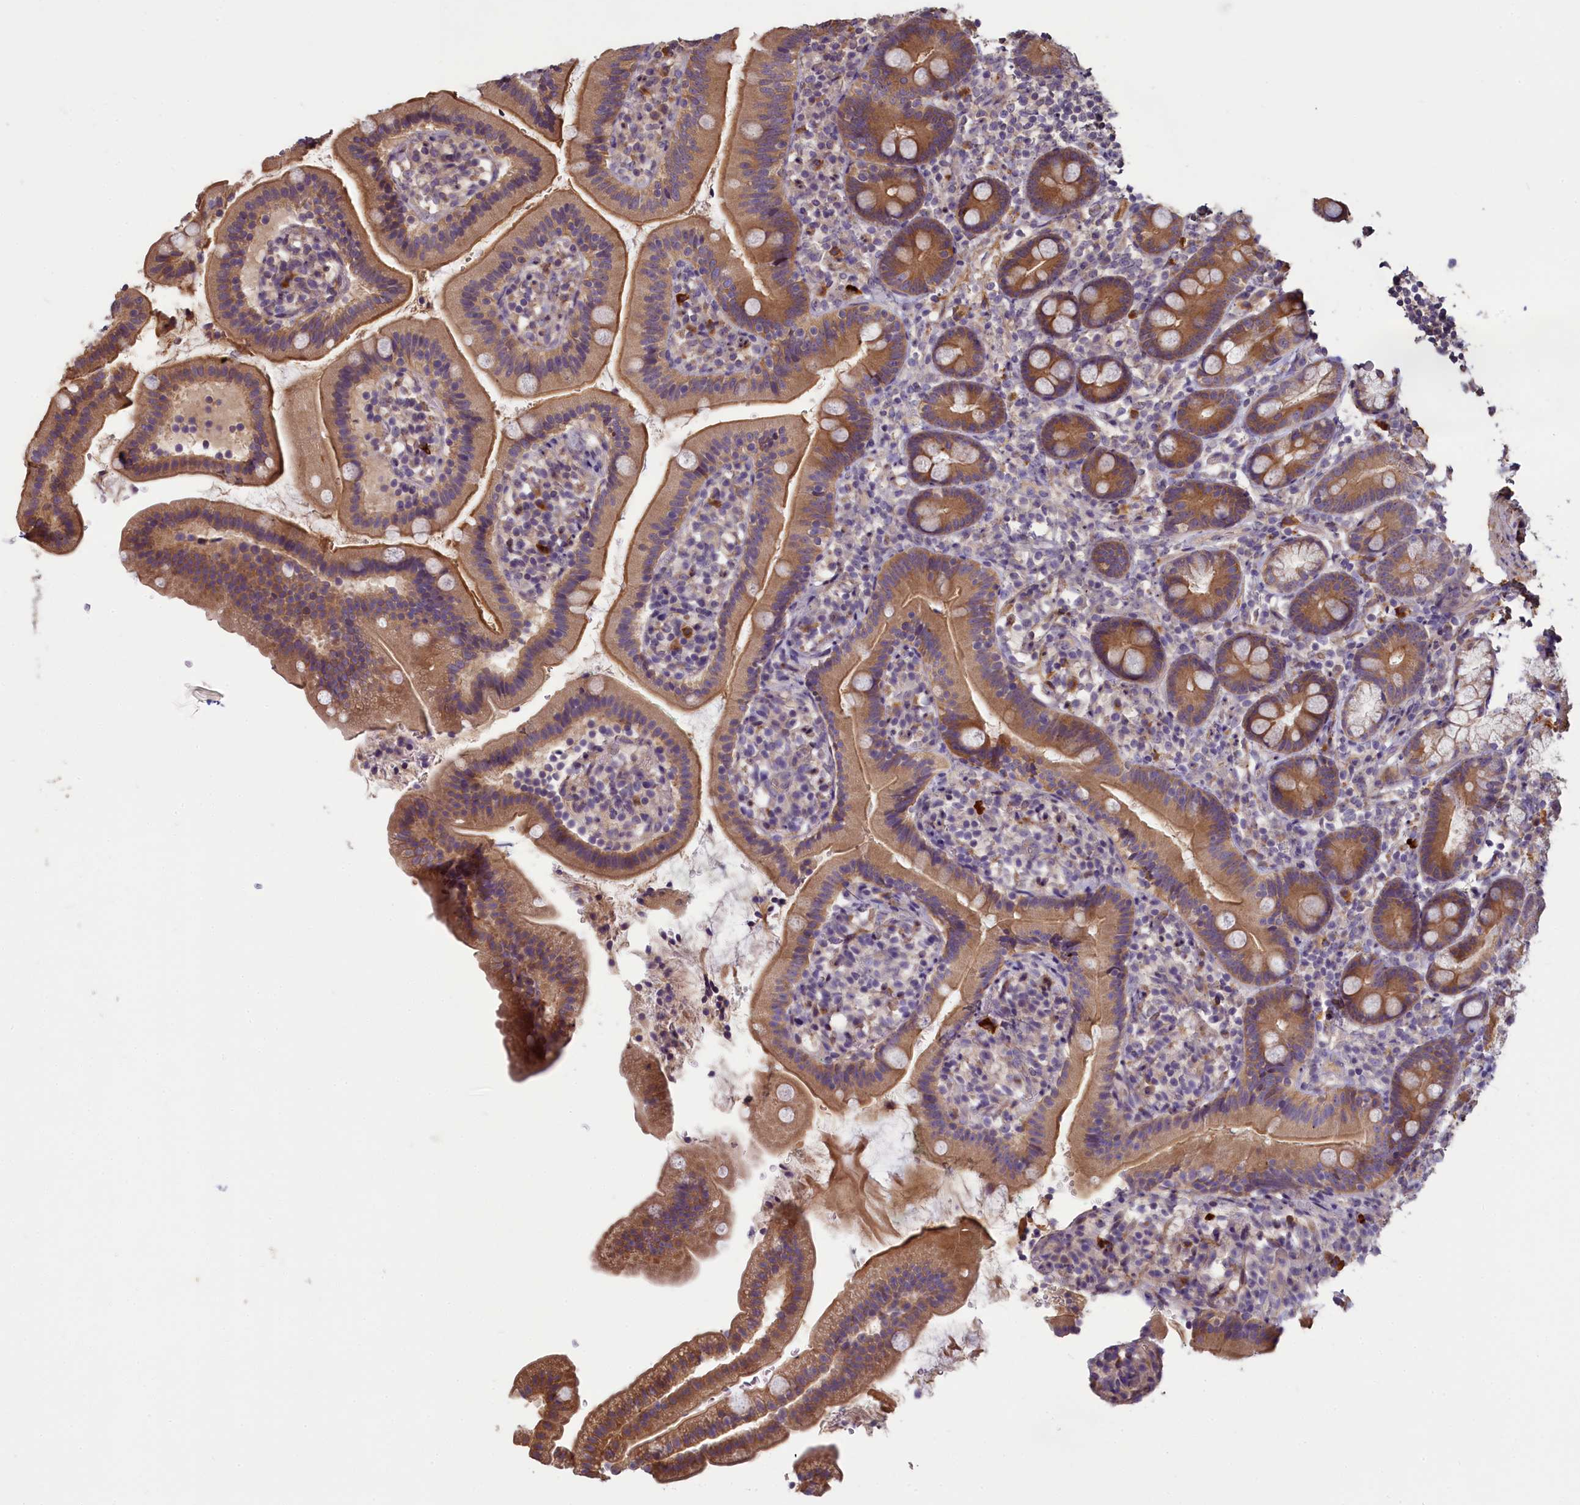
{"staining": {"intensity": "moderate", "quantity": ">75%", "location": "cytoplasmic/membranous"}, "tissue": "duodenum", "cell_type": "Glandular cells", "image_type": "normal", "snomed": [{"axis": "morphology", "description": "Normal tissue, NOS"}, {"axis": "topography", "description": "Duodenum"}], "caption": "A micrograph of human duodenum stained for a protein displays moderate cytoplasmic/membranous brown staining in glandular cells. The protein of interest is shown in brown color, while the nuclei are stained blue.", "gene": "NUDT6", "patient": {"sex": "female", "age": 67}}